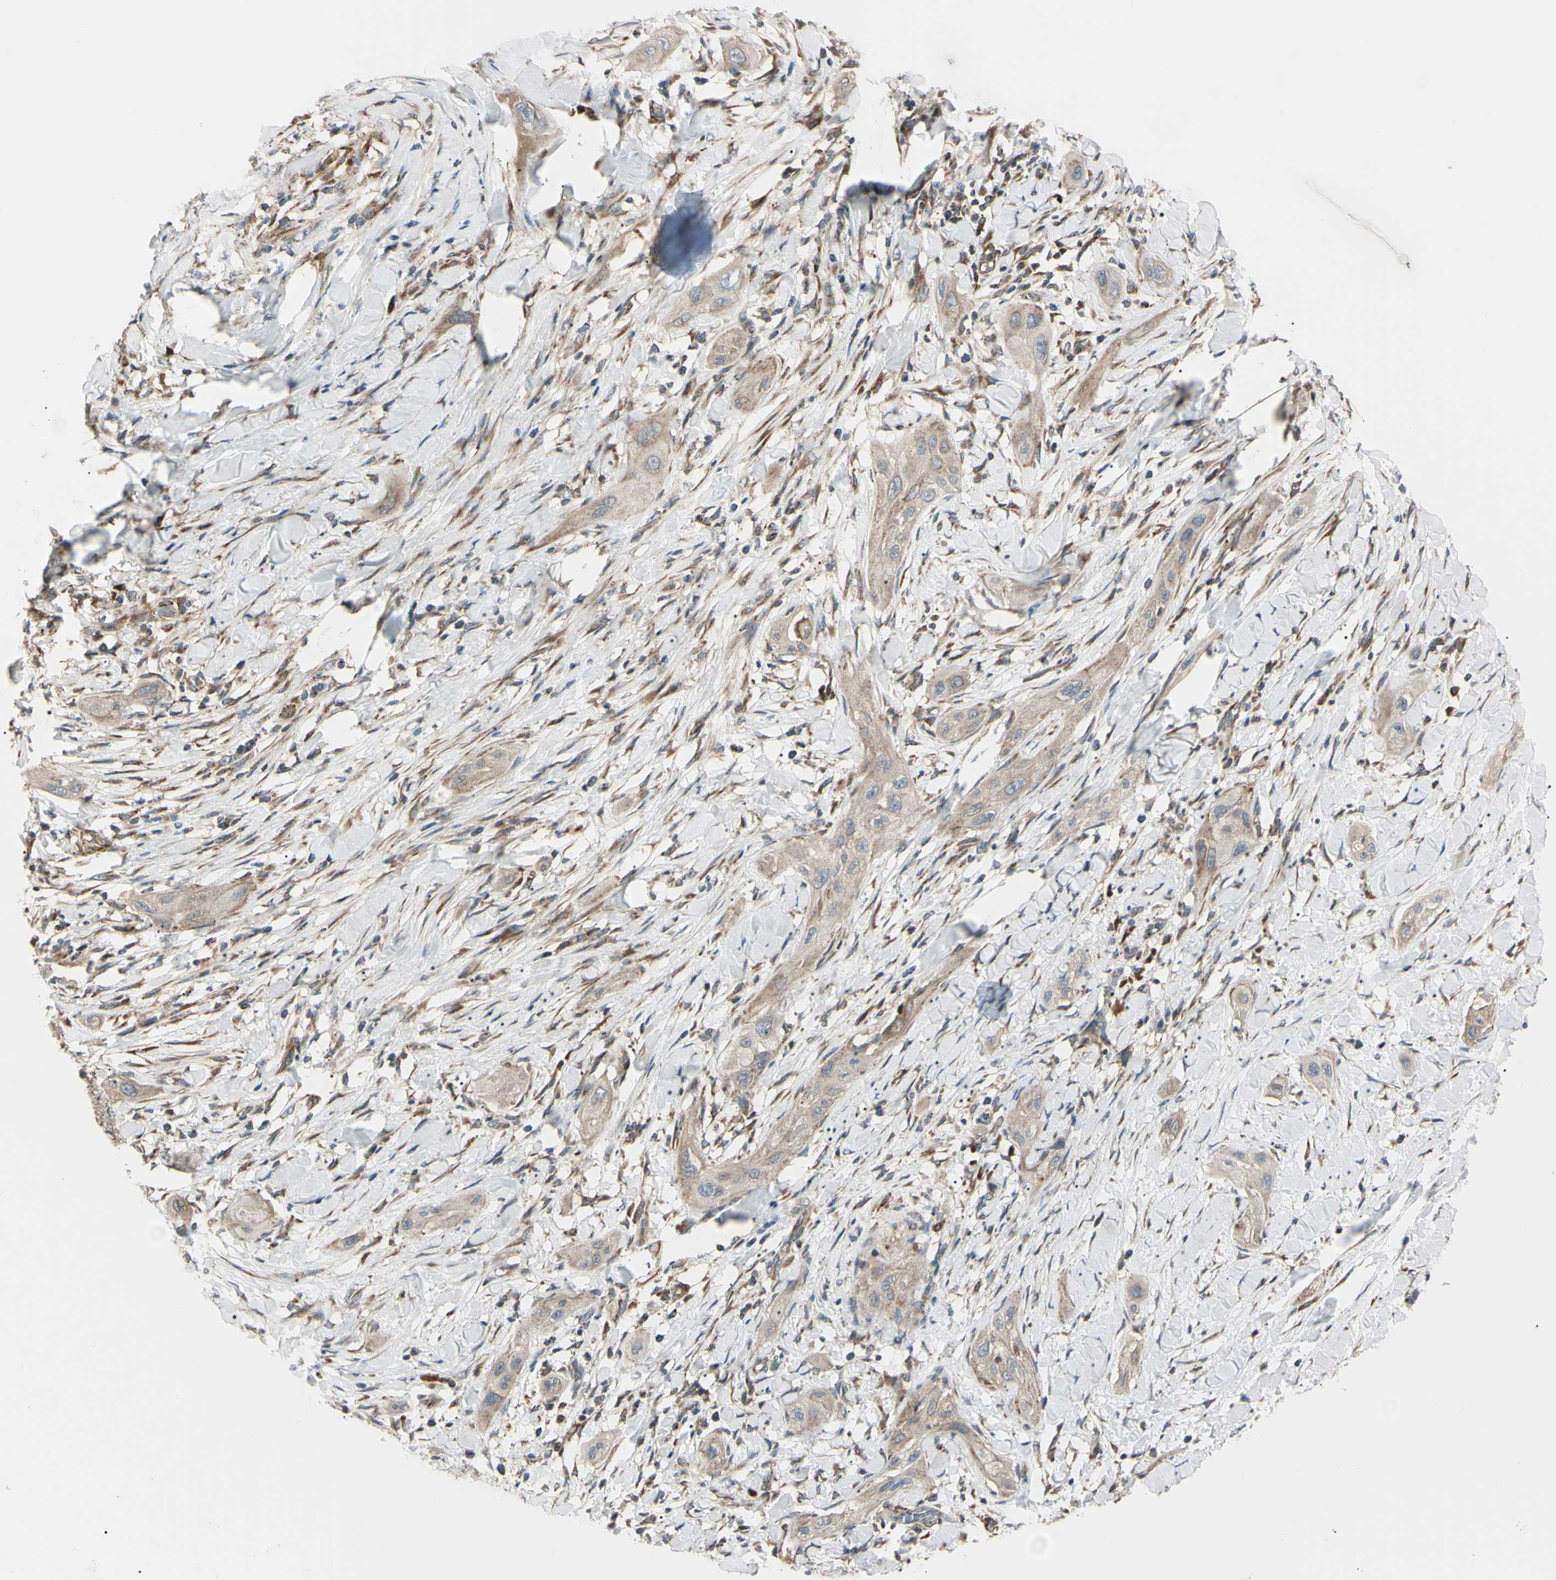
{"staining": {"intensity": "weak", "quantity": ">75%", "location": "cytoplasmic/membranous"}, "tissue": "lung cancer", "cell_type": "Tumor cells", "image_type": "cancer", "snomed": [{"axis": "morphology", "description": "Squamous cell carcinoma, NOS"}, {"axis": "topography", "description": "Lung"}], "caption": "Brown immunohistochemical staining in human lung squamous cell carcinoma displays weak cytoplasmic/membranous staining in approximately >75% of tumor cells.", "gene": "EIF5A", "patient": {"sex": "female", "age": 47}}